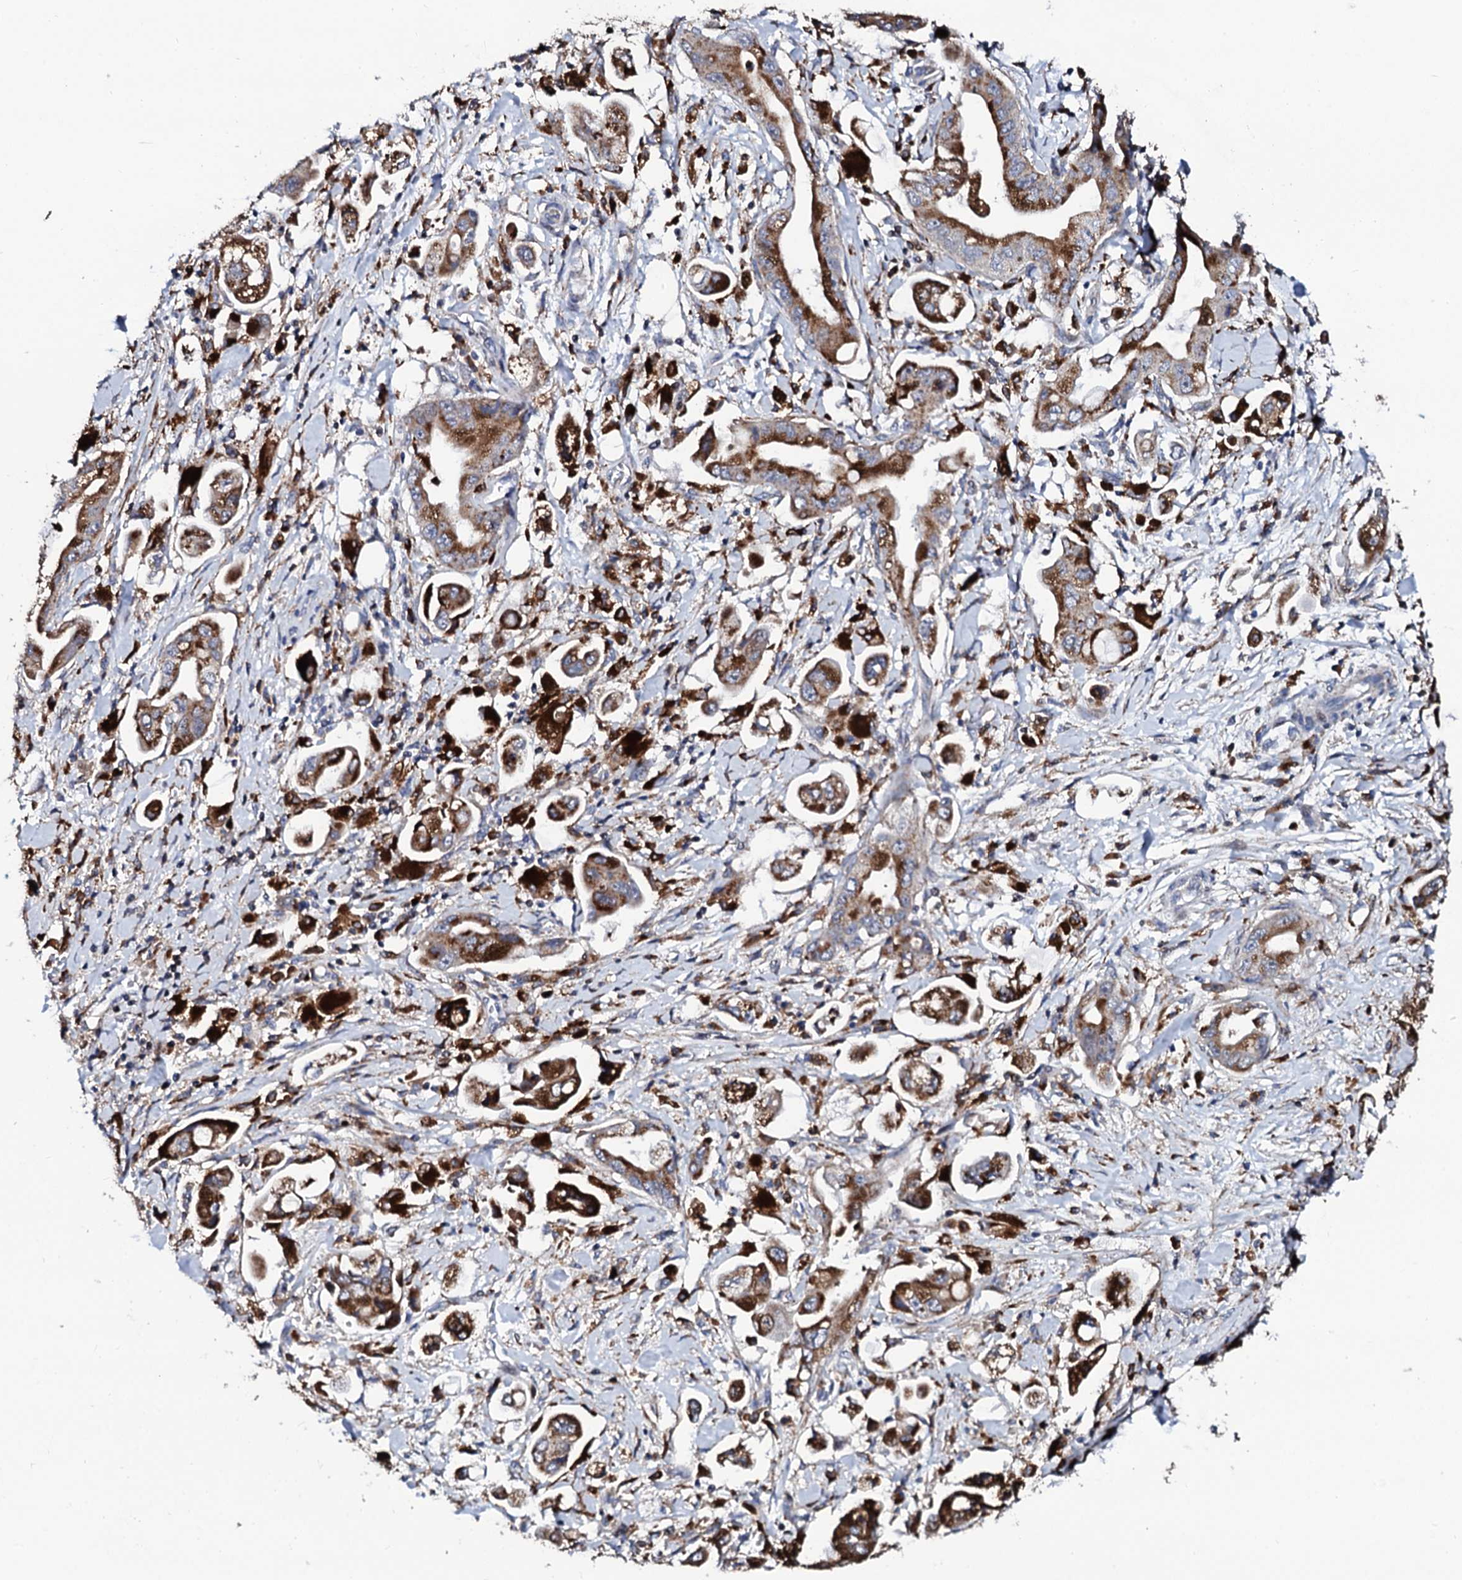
{"staining": {"intensity": "strong", "quantity": ">75%", "location": "cytoplasmic/membranous"}, "tissue": "stomach cancer", "cell_type": "Tumor cells", "image_type": "cancer", "snomed": [{"axis": "morphology", "description": "Adenocarcinoma, NOS"}, {"axis": "topography", "description": "Stomach"}], "caption": "An immunohistochemistry micrograph of tumor tissue is shown. Protein staining in brown shows strong cytoplasmic/membranous positivity in adenocarcinoma (stomach) within tumor cells.", "gene": "TCIRG1", "patient": {"sex": "male", "age": 62}}